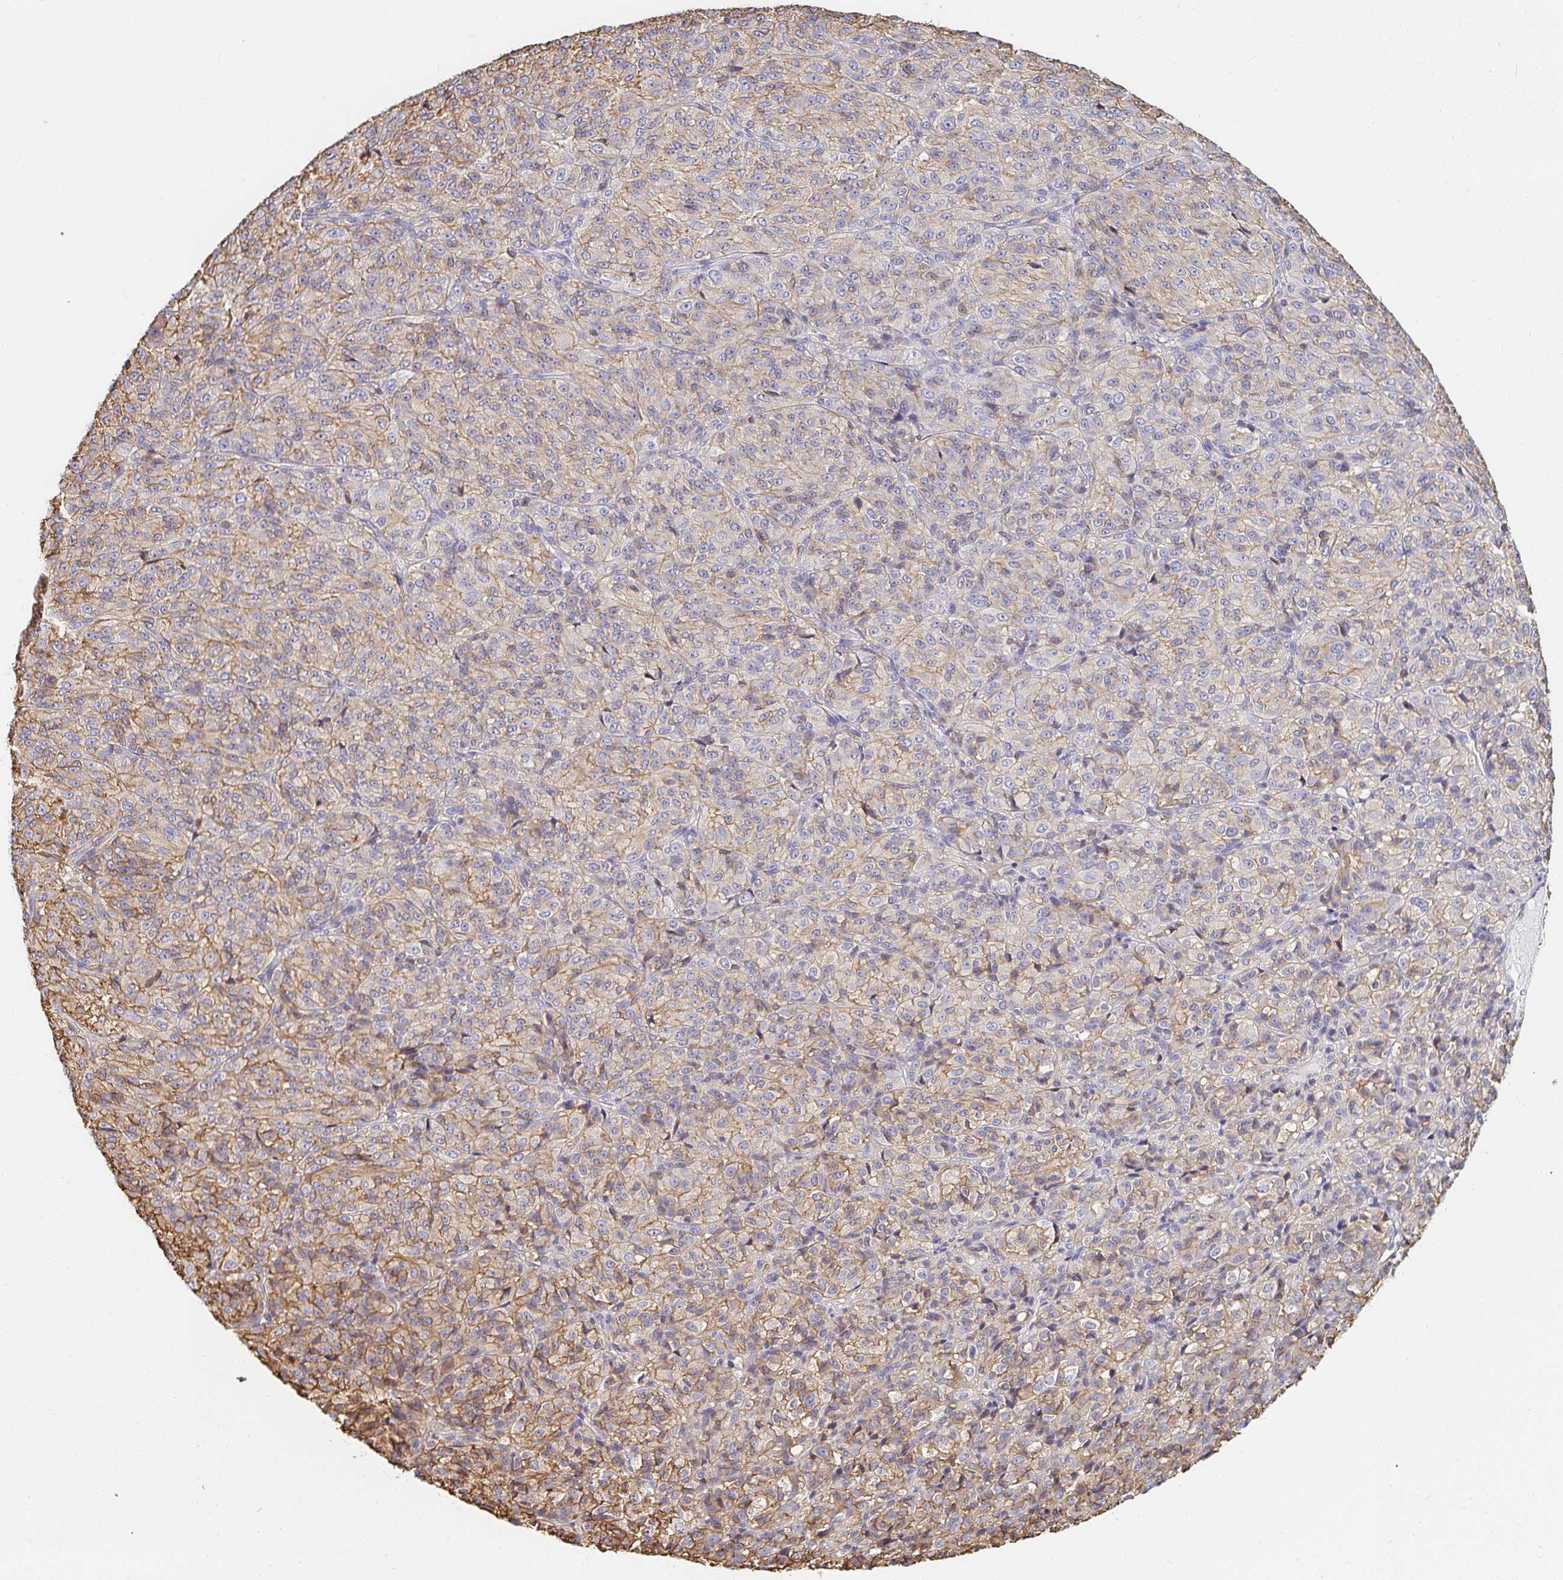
{"staining": {"intensity": "moderate", "quantity": "<25%", "location": "cytoplasmic/membranous"}, "tissue": "melanoma", "cell_type": "Tumor cells", "image_type": "cancer", "snomed": [{"axis": "morphology", "description": "Malignant melanoma, Metastatic site"}, {"axis": "topography", "description": "Brain"}], "caption": "Moderate cytoplasmic/membranous staining for a protein is appreciated in about <25% of tumor cells of malignant melanoma (metastatic site) using IHC.", "gene": "TSPAN19", "patient": {"sex": "female", "age": 56}}